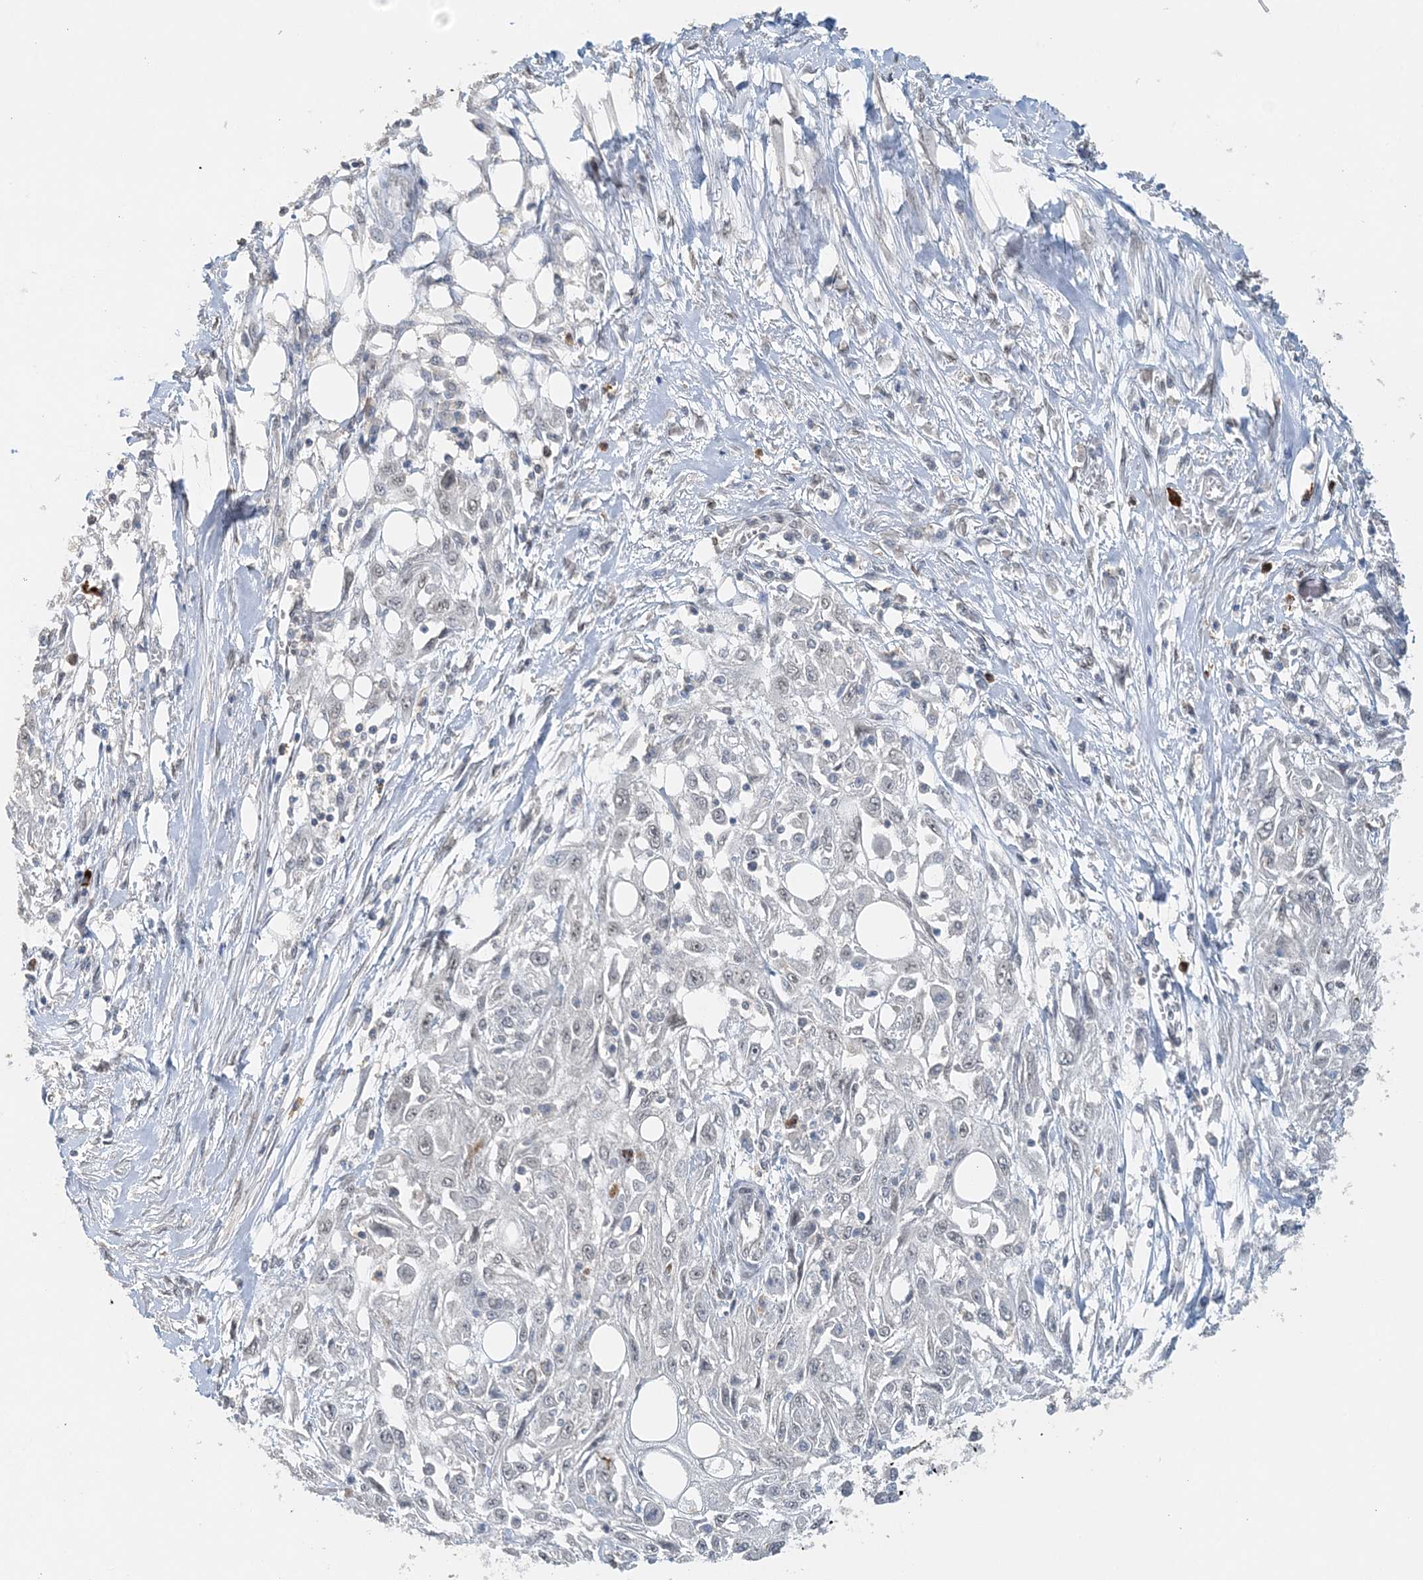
{"staining": {"intensity": "negative", "quantity": "none", "location": "none"}, "tissue": "skin cancer", "cell_type": "Tumor cells", "image_type": "cancer", "snomed": [{"axis": "morphology", "description": "Squamous cell carcinoma, NOS"}, {"axis": "morphology", "description": "Squamous cell carcinoma, metastatic, NOS"}, {"axis": "topography", "description": "Skin"}, {"axis": "topography", "description": "Lymph node"}], "caption": "DAB immunohistochemical staining of human skin cancer reveals no significant positivity in tumor cells.", "gene": "FAM110A", "patient": {"sex": "male", "age": 75}}